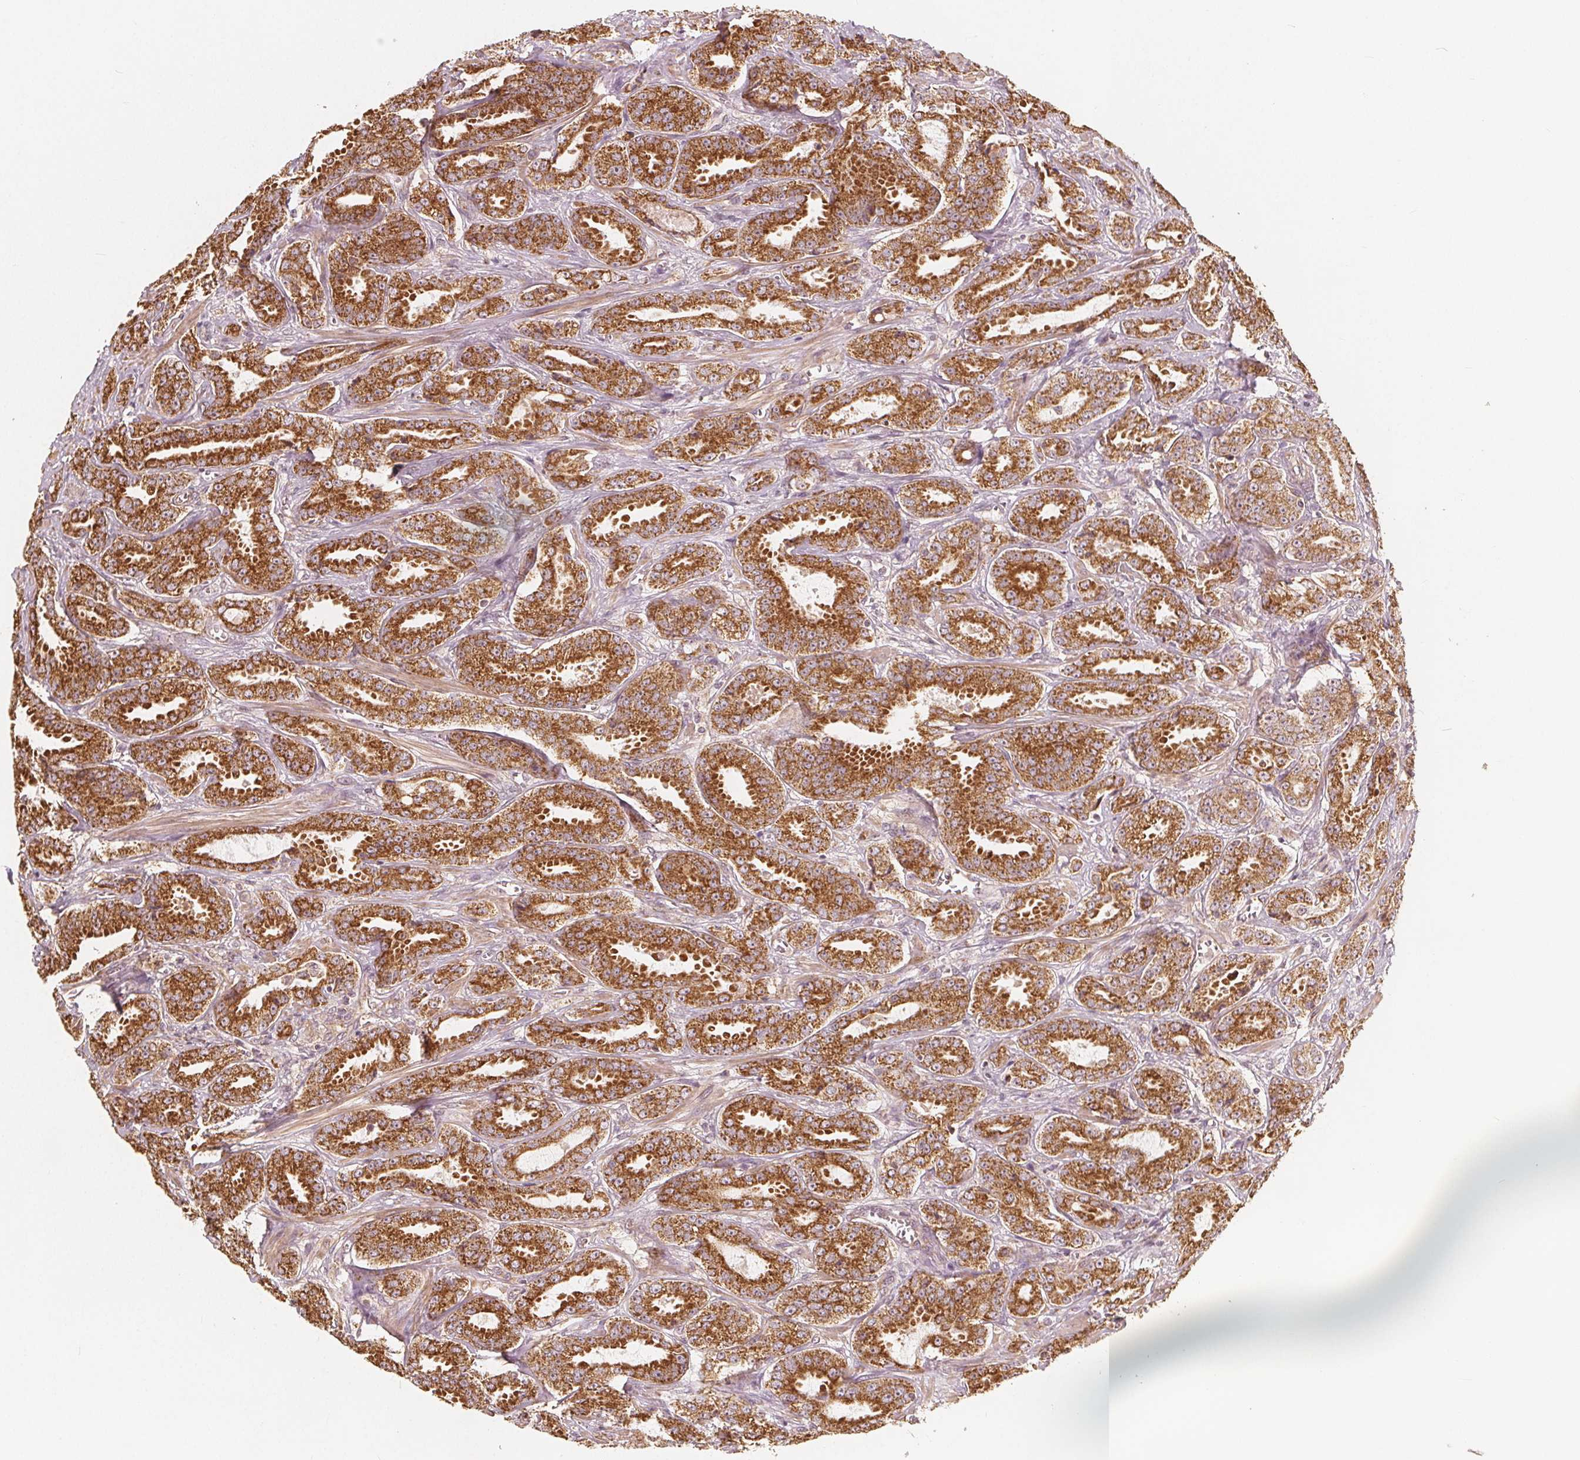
{"staining": {"intensity": "moderate", "quantity": ">75%", "location": "cytoplasmic/membranous"}, "tissue": "prostate cancer", "cell_type": "Tumor cells", "image_type": "cancer", "snomed": [{"axis": "morphology", "description": "Adenocarcinoma, High grade"}, {"axis": "topography", "description": "Prostate"}], "caption": "Protein expression analysis of prostate high-grade adenocarcinoma demonstrates moderate cytoplasmic/membranous staining in about >75% of tumor cells.", "gene": "PEX26", "patient": {"sex": "male", "age": 64}}